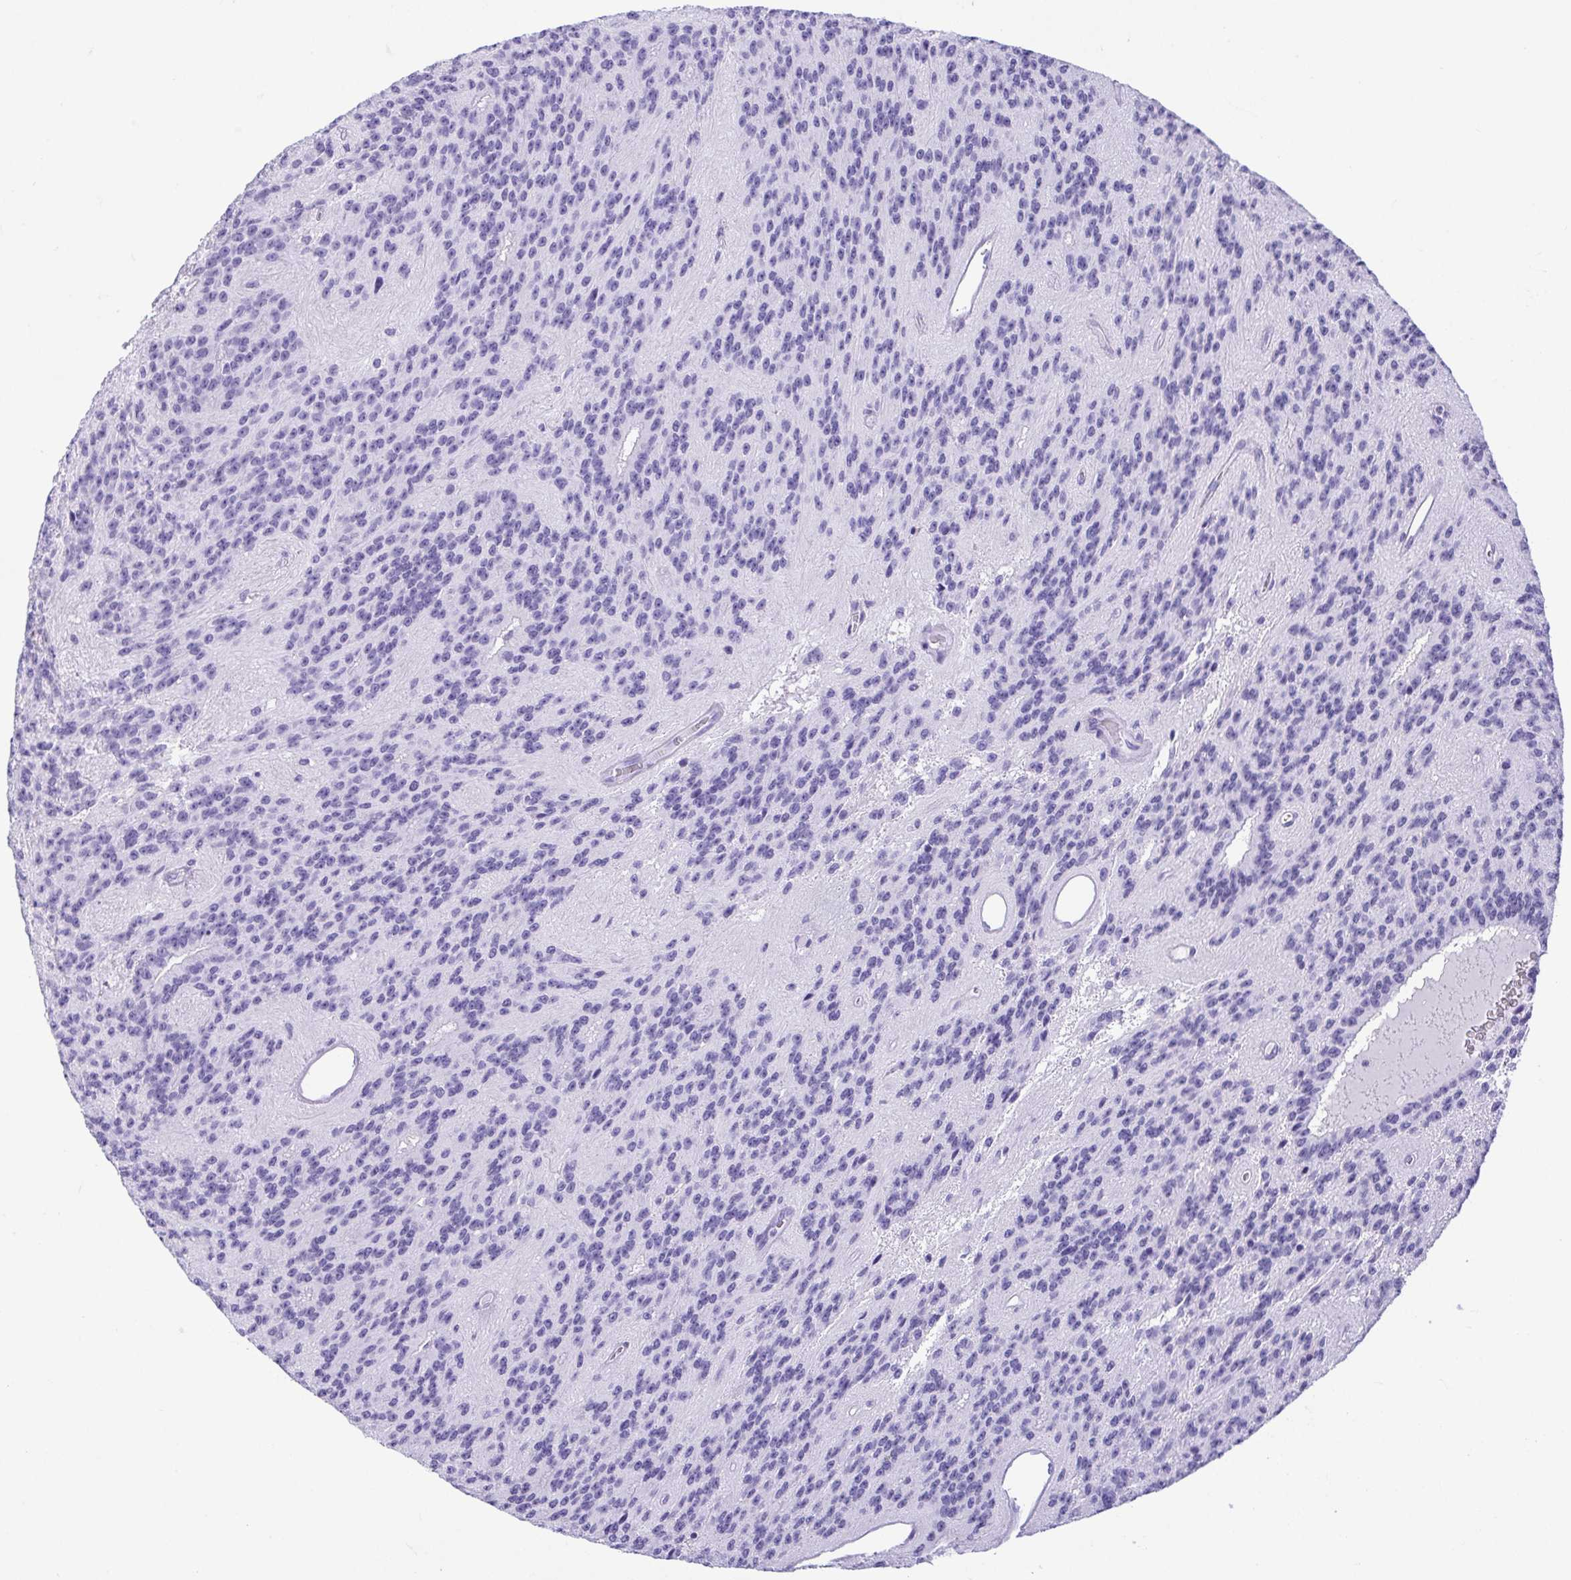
{"staining": {"intensity": "negative", "quantity": "none", "location": "none"}, "tissue": "glioma", "cell_type": "Tumor cells", "image_type": "cancer", "snomed": [{"axis": "morphology", "description": "Glioma, malignant, Low grade"}, {"axis": "topography", "description": "Brain"}], "caption": "This is an immunohistochemistry micrograph of human low-grade glioma (malignant). There is no staining in tumor cells.", "gene": "CDSN", "patient": {"sex": "male", "age": 31}}